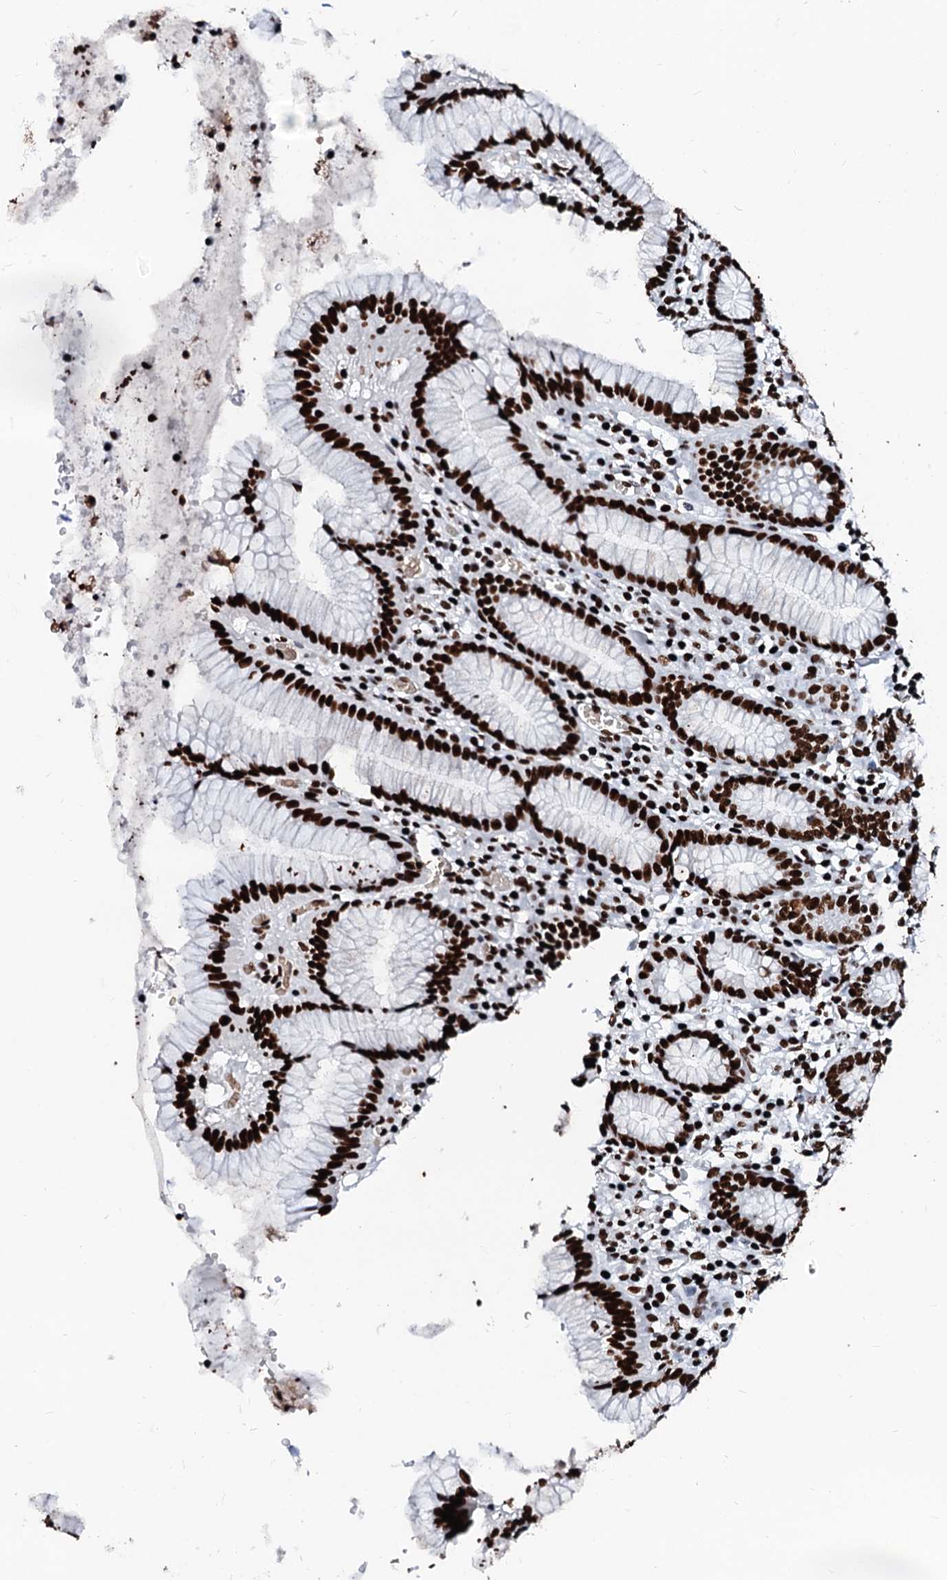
{"staining": {"intensity": "strong", "quantity": ">75%", "location": "nuclear"}, "tissue": "stomach", "cell_type": "Glandular cells", "image_type": "normal", "snomed": [{"axis": "morphology", "description": "Normal tissue, NOS"}, {"axis": "topography", "description": "Stomach"}], "caption": "High-power microscopy captured an immunohistochemistry histopathology image of normal stomach, revealing strong nuclear expression in approximately >75% of glandular cells. (Brightfield microscopy of DAB IHC at high magnification).", "gene": "RALY", "patient": {"sex": "male", "age": 55}}